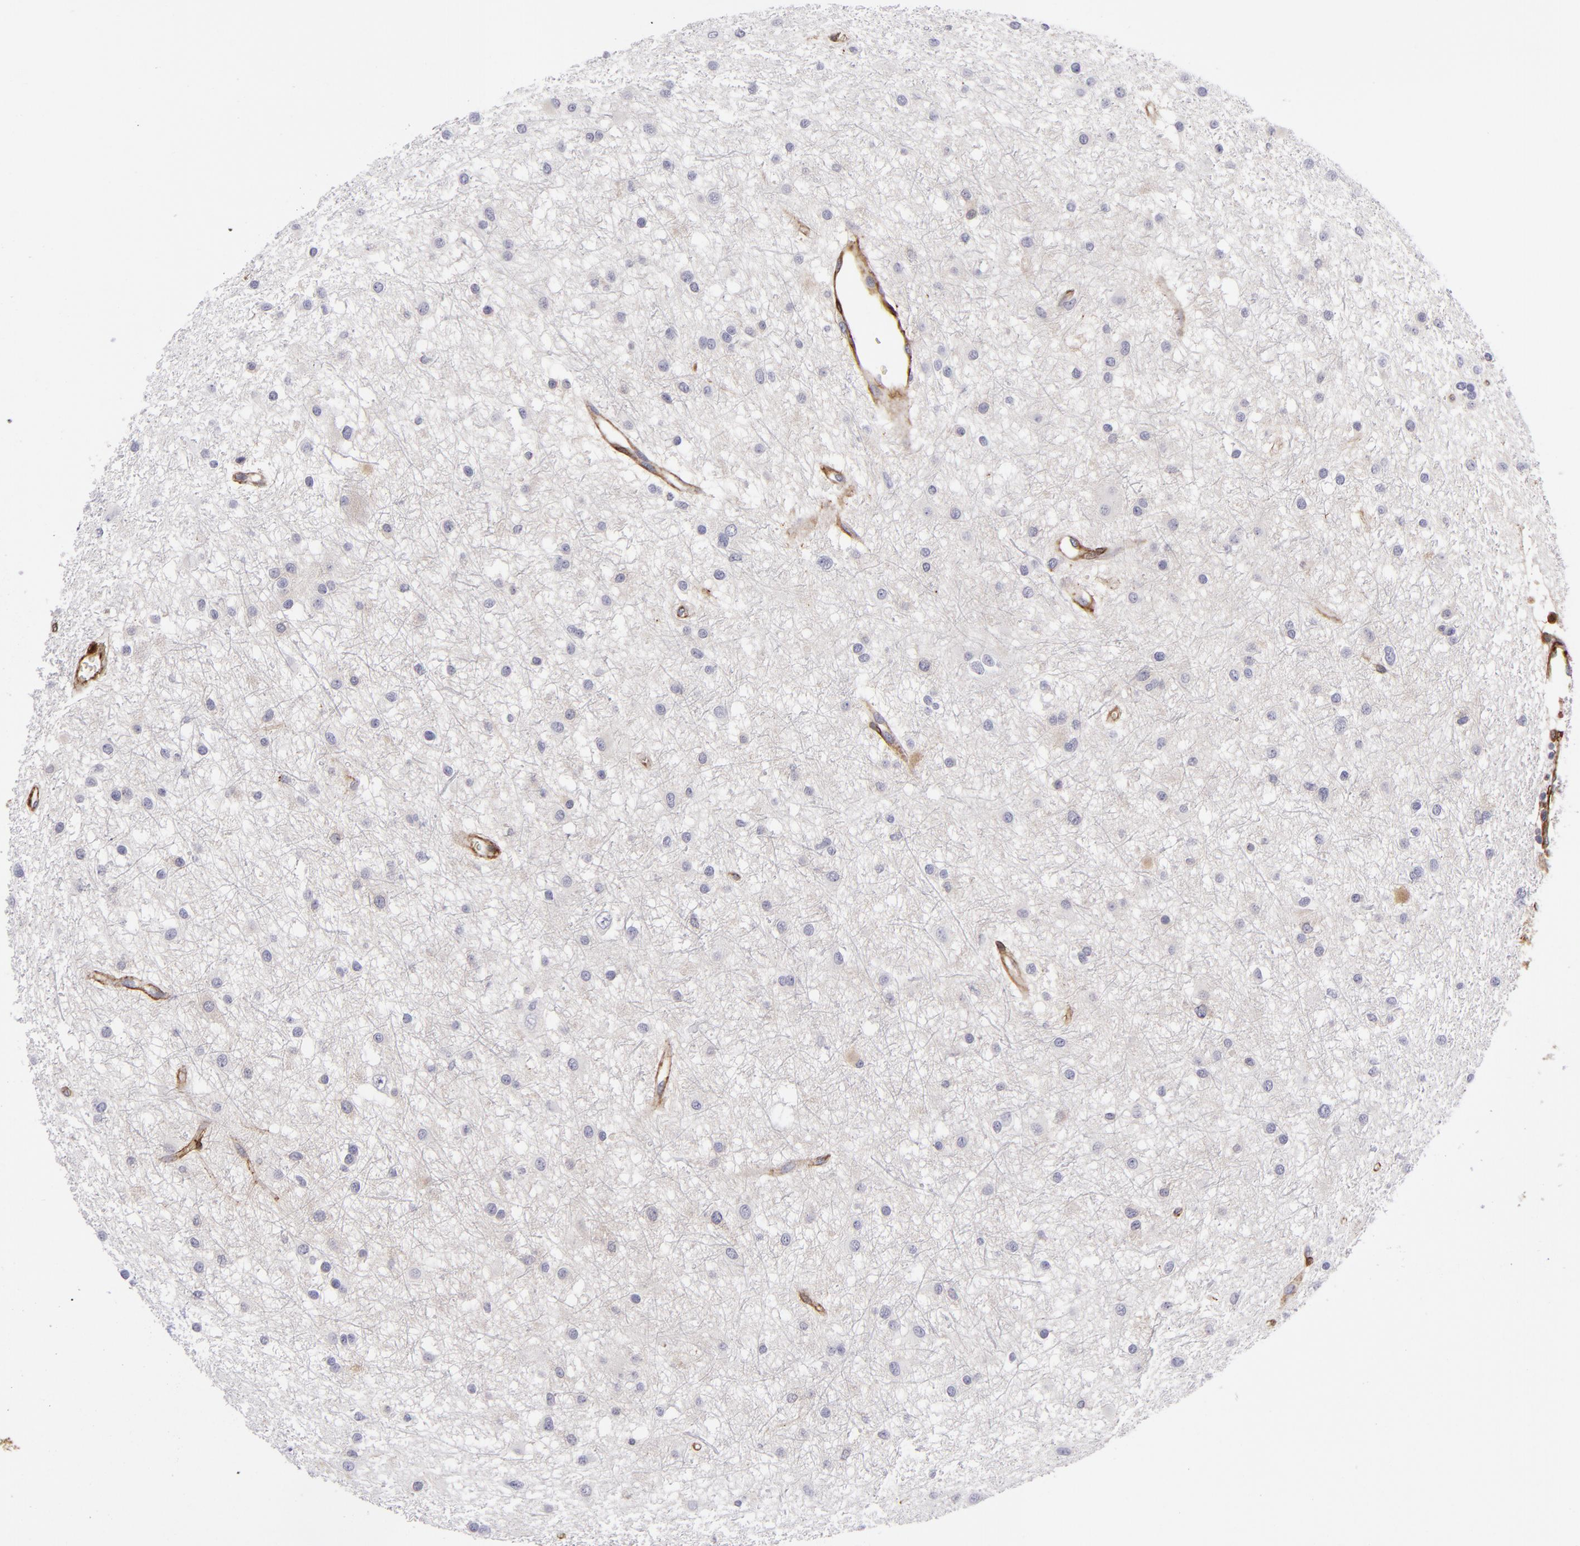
{"staining": {"intensity": "negative", "quantity": "none", "location": "none"}, "tissue": "glioma", "cell_type": "Tumor cells", "image_type": "cancer", "snomed": [{"axis": "morphology", "description": "Glioma, malignant, Low grade"}, {"axis": "topography", "description": "Brain"}], "caption": "Immunohistochemical staining of human malignant low-grade glioma shows no significant positivity in tumor cells.", "gene": "VCL", "patient": {"sex": "female", "age": 36}}